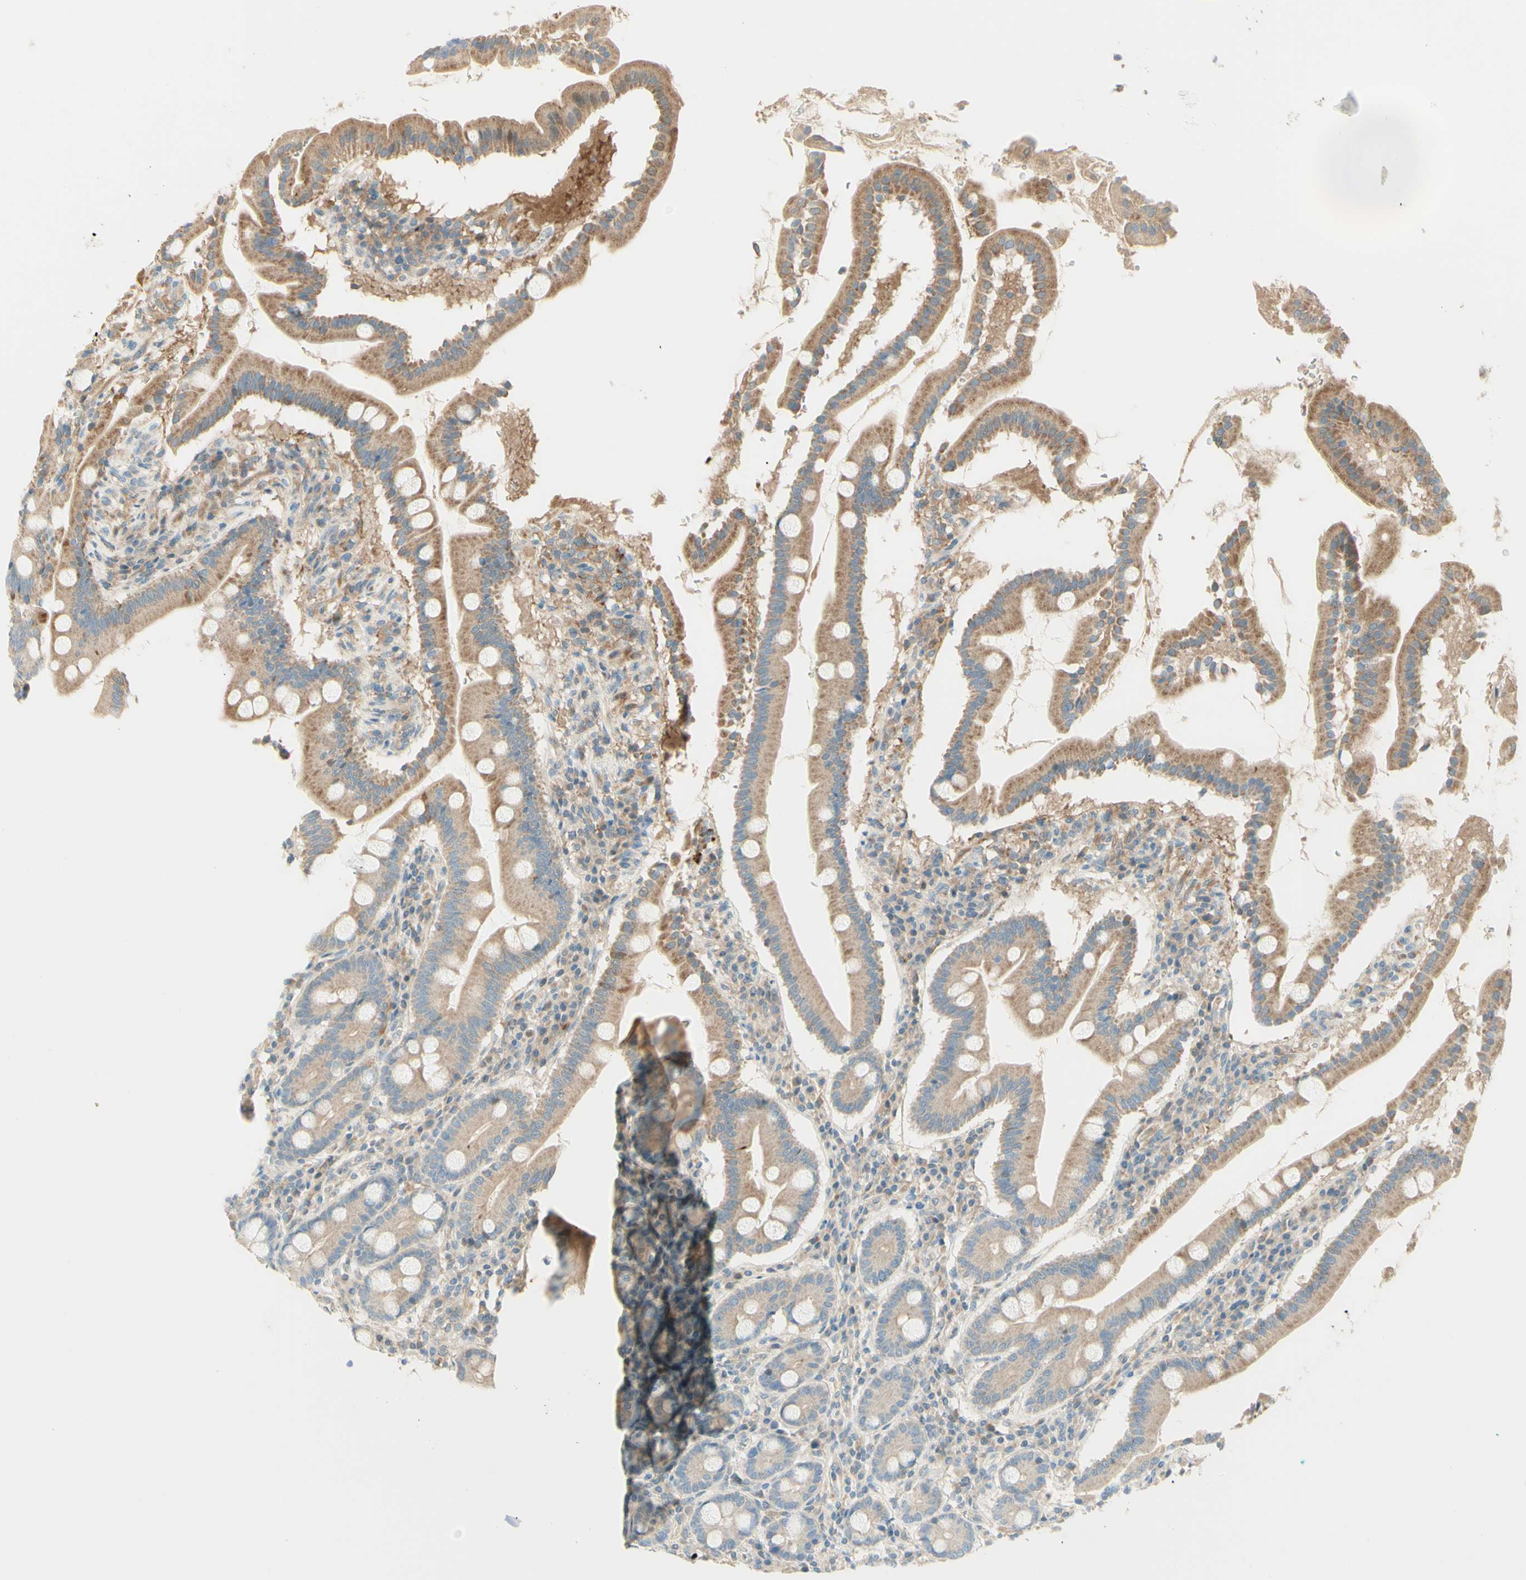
{"staining": {"intensity": "moderate", "quantity": "25%-75%", "location": "cytoplasmic/membranous"}, "tissue": "duodenum", "cell_type": "Glandular cells", "image_type": "normal", "snomed": [{"axis": "morphology", "description": "Normal tissue, NOS"}, {"axis": "topography", "description": "Duodenum"}], "caption": "Protein expression by immunohistochemistry (IHC) reveals moderate cytoplasmic/membranous staining in approximately 25%-75% of glandular cells in normal duodenum.", "gene": "PROM1", "patient": {"sex": "male", "age": 50}}